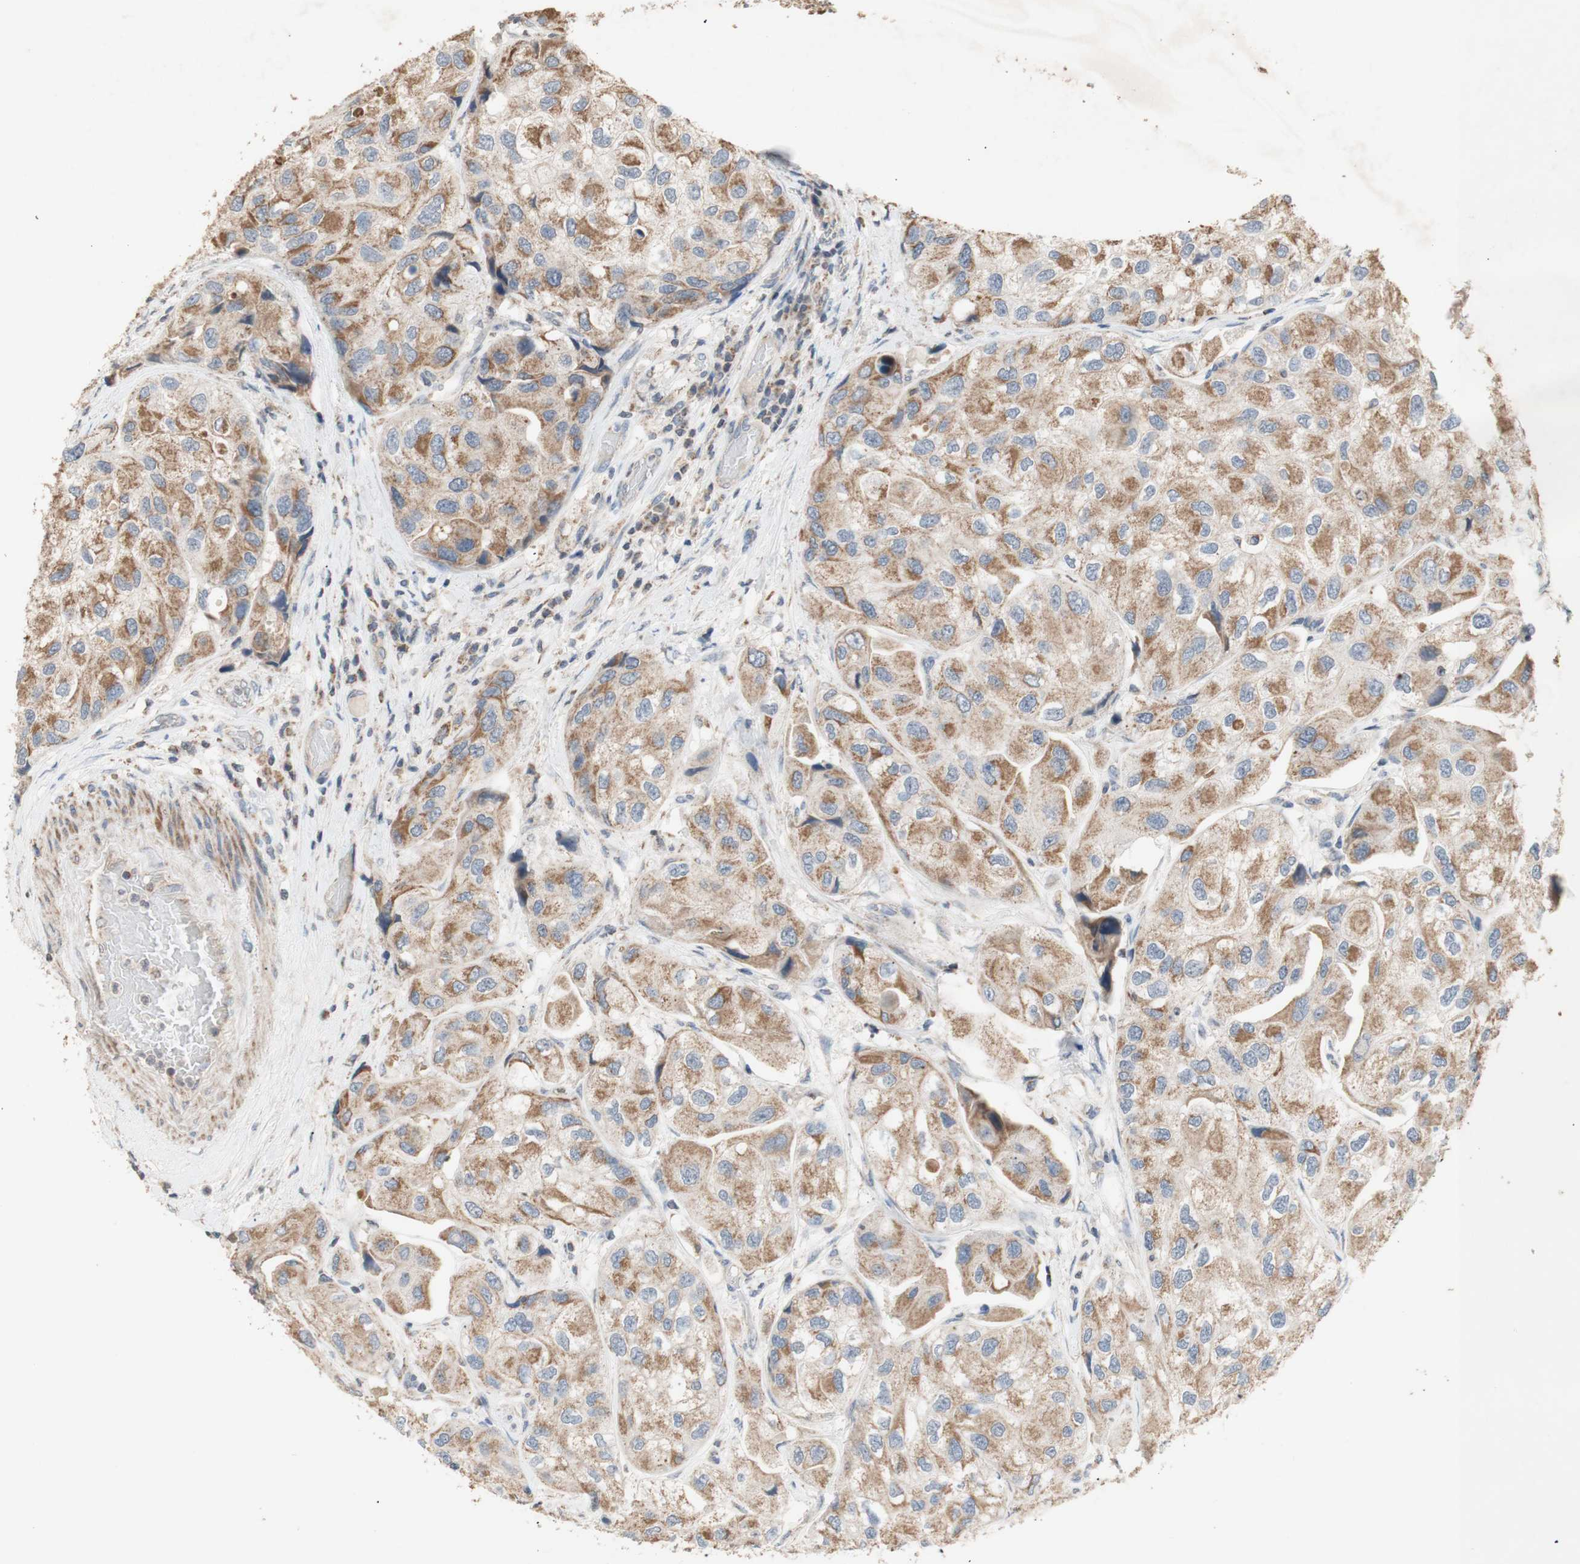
{"staining": {"intensity": "moderate", "quantity": ">75%", "location": "cytoplasmic/membranous"}, "tissue": "urothelial cancer", "cell_type": "Tumor cells", "image_type": "cancer", "snomed": [{"axis": "morphology", "description": "Urothelial carcinoma, High grade"}, {"axis": "topography", "description": "Urinary bladder"}], "caption": "Human urothelial cancer stained with a protein marker exhibits moderate staining in tumor cells.", "gene": "PTGIS", "patient": {"sex": "female", "age": 64}}